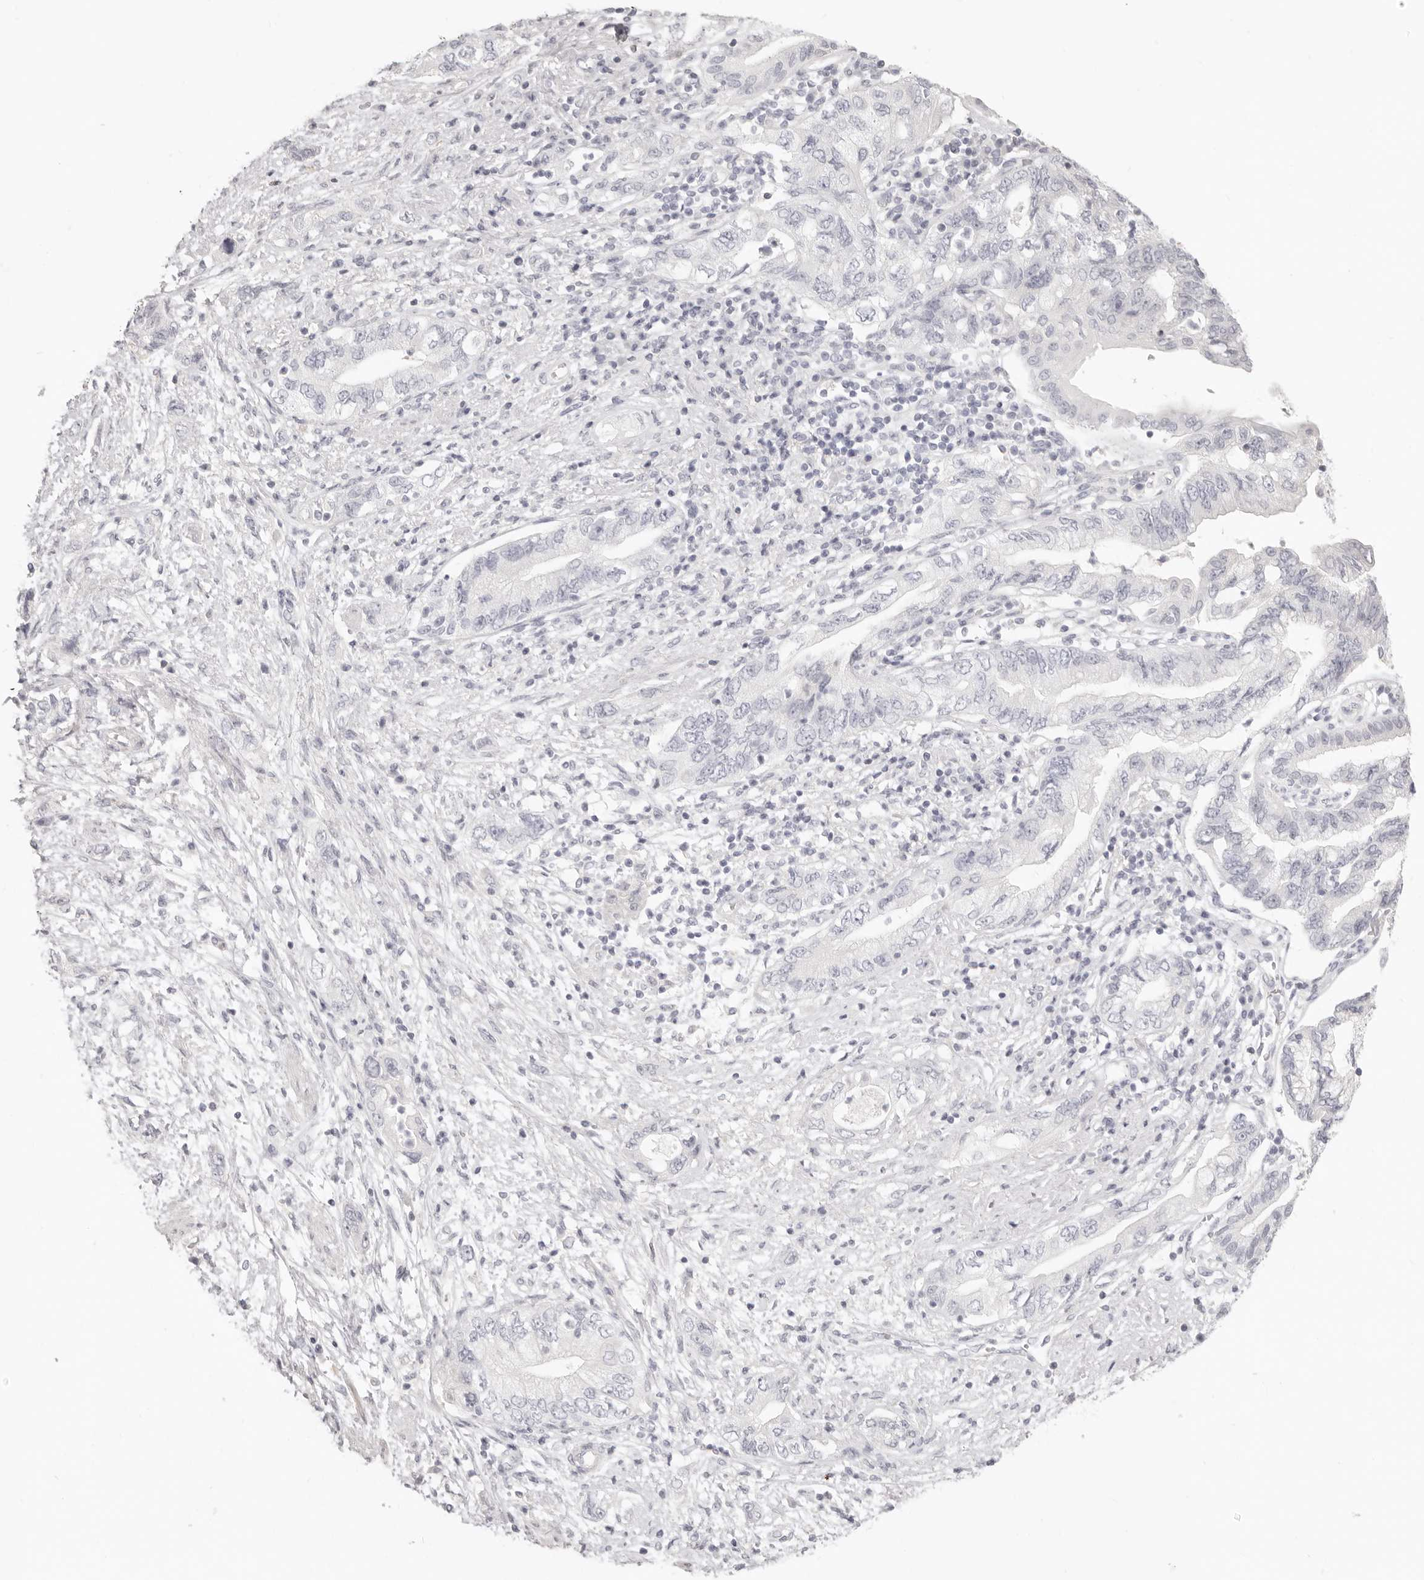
{"staining": {"intensity": "negative", "quantity": "none", "location": "none"}, "tissue": "pancreatic cancer", "cell_type": "Tumor cells", "image_type": "cancer", "snomed": [{"axis": "morphology", "description": "Adenocarcinoma, NOS"}, {"axis": "topography", "description": "Pancreas"}], "caption": "Immunohistochemical staining of pancreatic cancer (adenocarcinoma) exhibits no significant positivity in tumor cells.", "gene": "FABP1", "patient": {"sex": "female", "age": 73}}